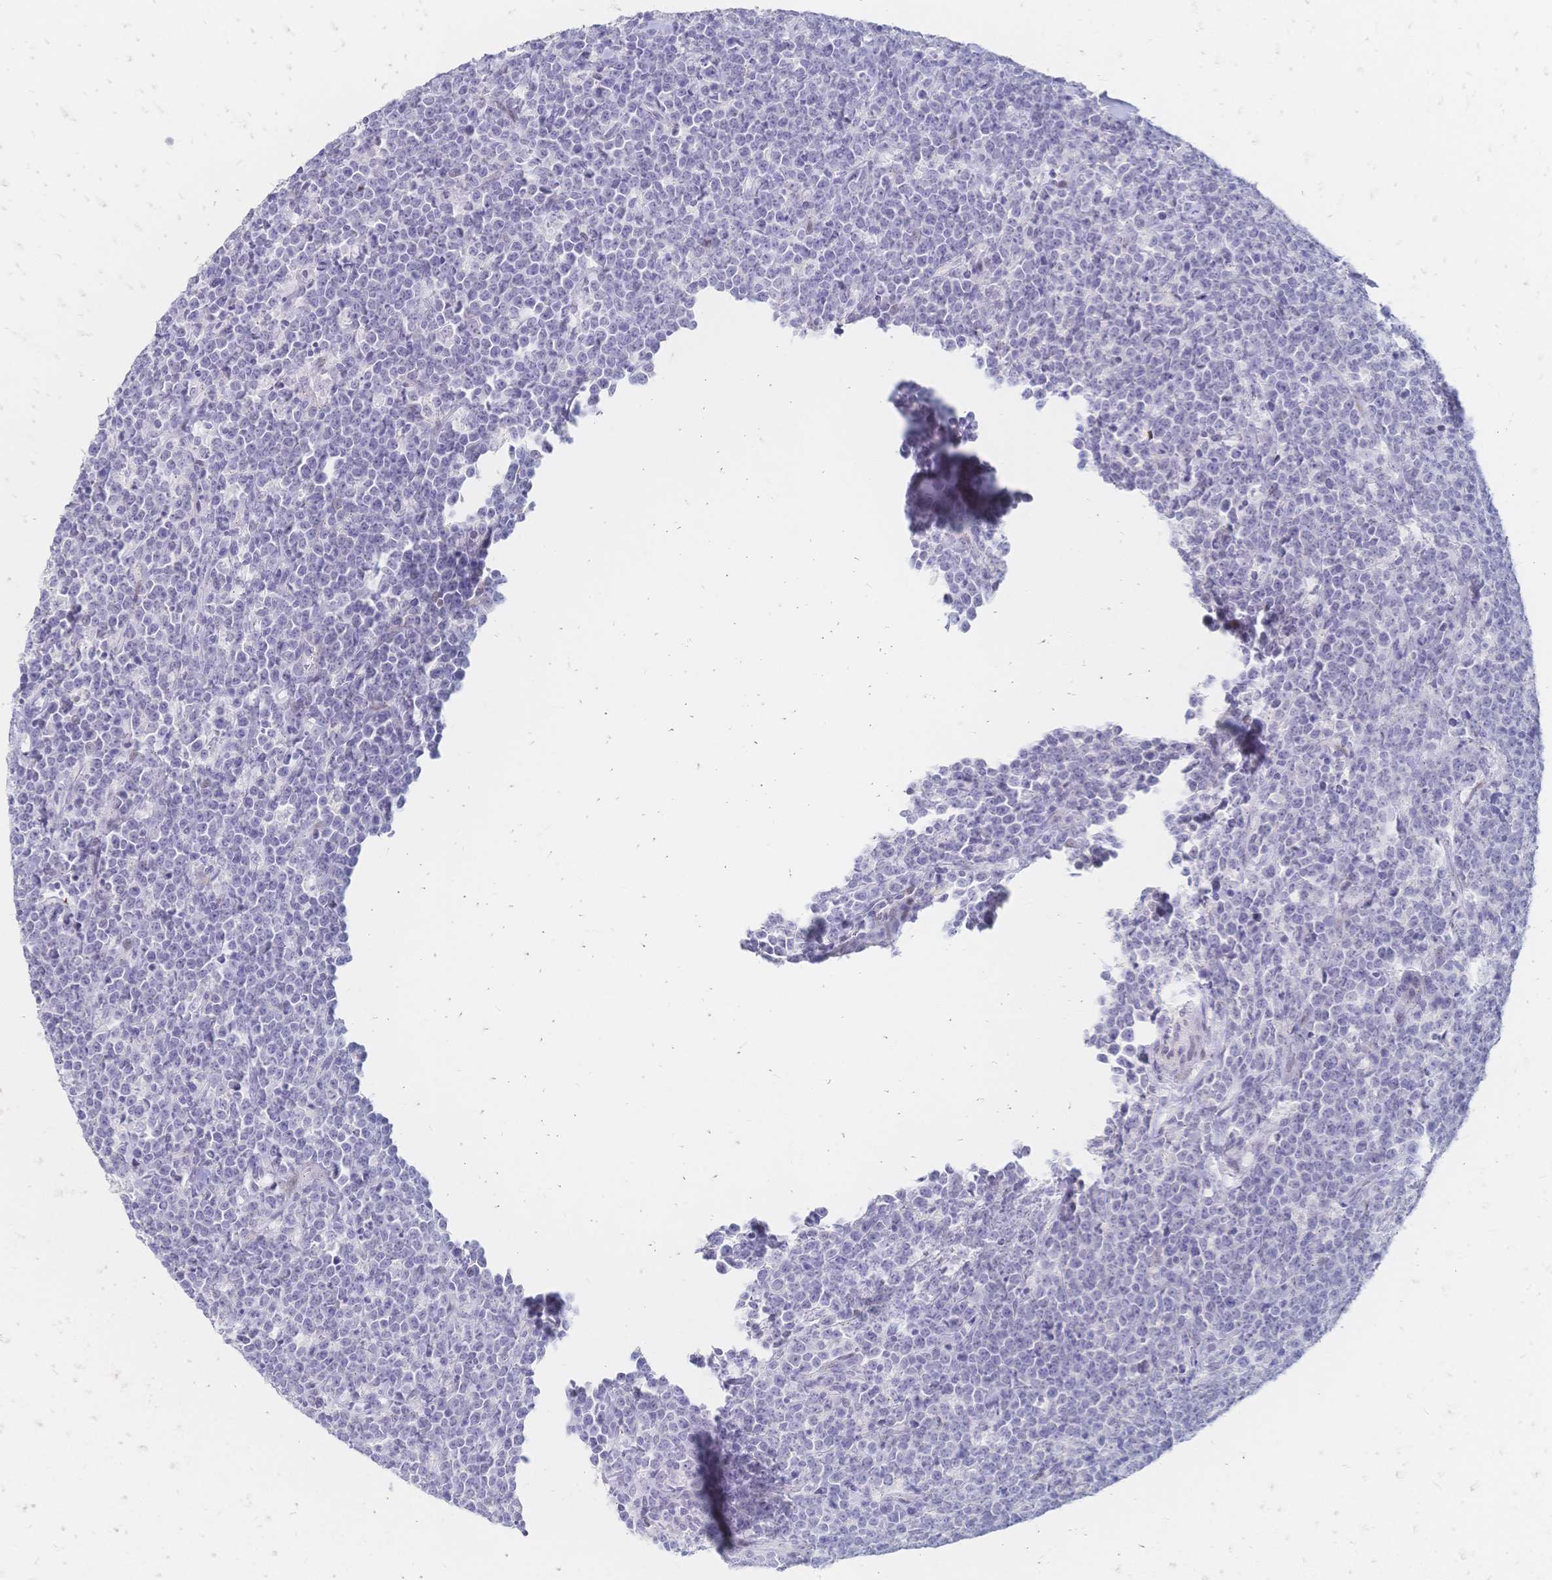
{"staining": {"intensity": "negative", "quantity": "none", "location": "none"}, "tissue": "lymphoma", "cell_type": "Tumor cells", "image_type": "cancer", "snomed": [{"axis": "morphology", "description": "Malignant lymphoma, non-Hodgkin's type, High grade"}, {"axis": "topography", "description": "Small intestine"}], "caption": "Immunohistochemistry photomicrograph of malignant lymphoma, non-Hodgkin's type (high-grade) stained for a protein (brown), which demonstrates no staining in tumor cells.", "gene": "PSORS1C2", "patient": {"sex": "female", "age": 56}}